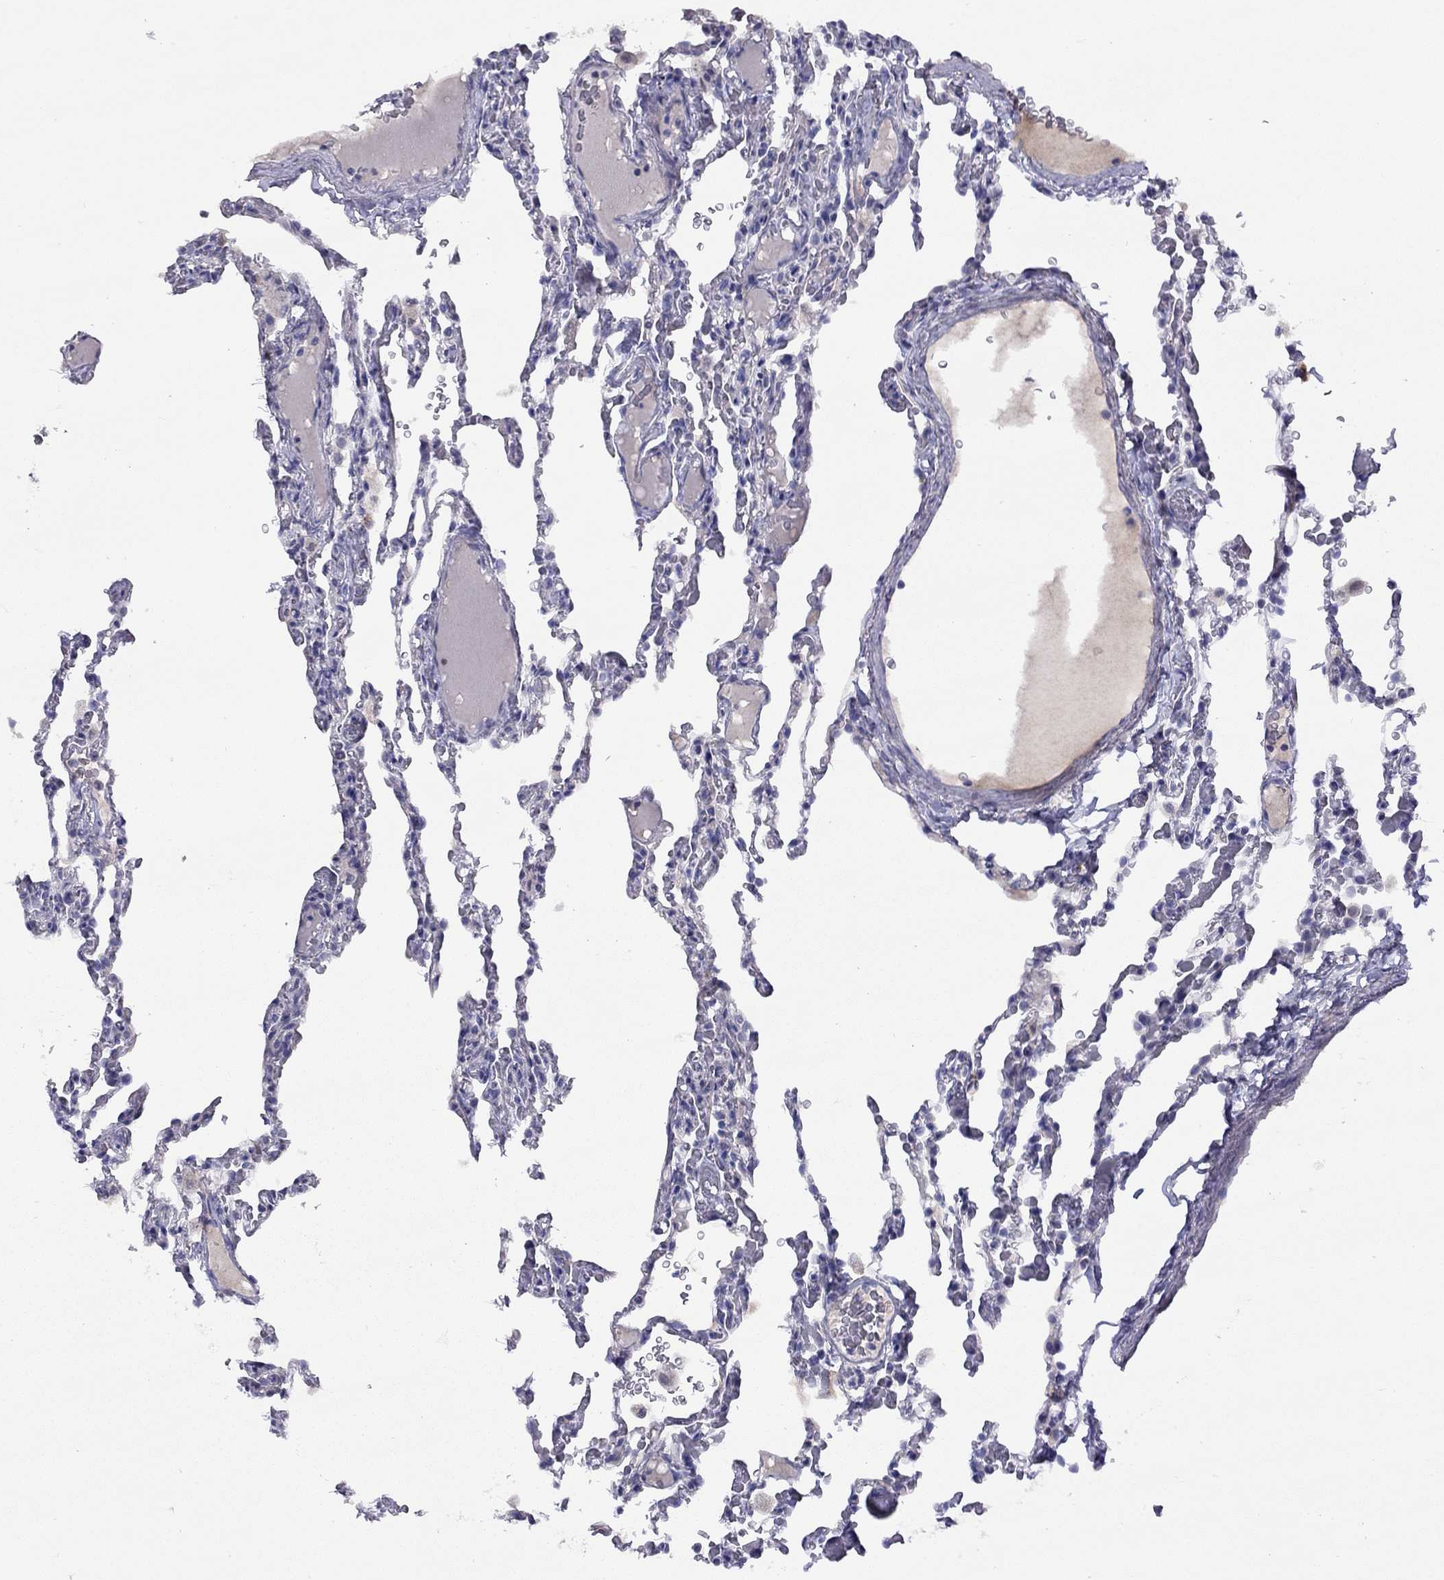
{"staining": {"intensity": "negative", "quantity": "none", "location": "none"}, "tissue": "lung", "cell_type": "Alveolar cells", "image_type": "normal", "snomed": [{"axis": "morphology", "description": "Normal tissue, NOS"}, {"axis": "topography", "description": "Lung"}], "caption": "High magnification brightfield microscopy of unremarkable lung stained with DAB (brown) and counterstained with hematoxylin (blue): alveolar cells show no significant positivity. The staining was performed using DAB to visualize the protein expression in brown, while the nuclei were stained in blue with hematoxylin (Magnification: 20x).", "gene": "CPNE4", "patient": {"sex": "female", "age": 43}}